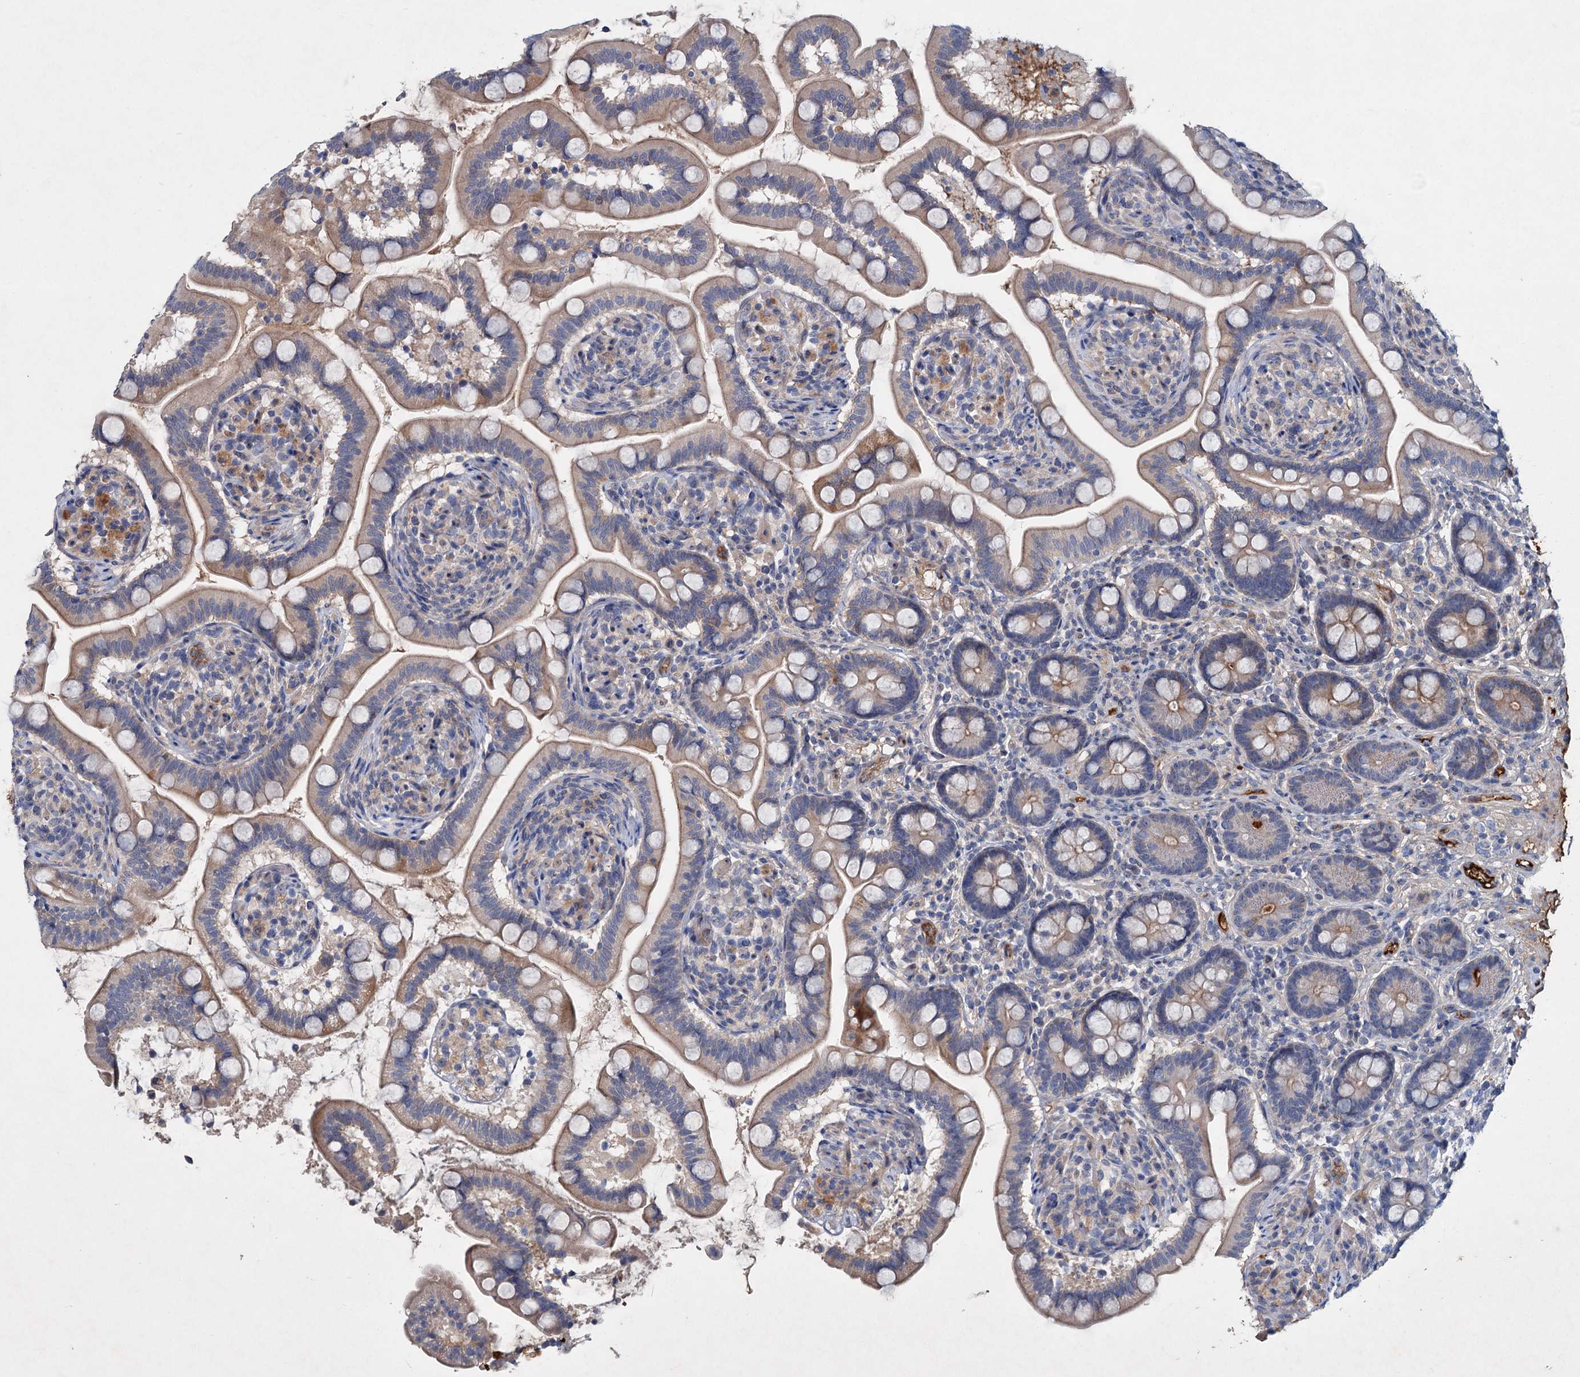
{"staining": {"intensity": "weak", "quantity": ">75%", "location": "cytoplasmic/membranous"}, "tissue": "small intestine", "cell_type": "Glandular cells", "image_type": "normal", "snomed": [{"axis": "morphology", "description": "Normal tissue, NOS"}, {"axis": "topography", "description": "Small intestine"}], "caption": "Approximately >75% of glandular cells in unremarkable human small intestine reveal weak cytoplasmic/membranous protein expression as visualized by brown immunohistochemical staining.", "gene": "CHRD", "patient": {"sex": "female", "age": 64}}